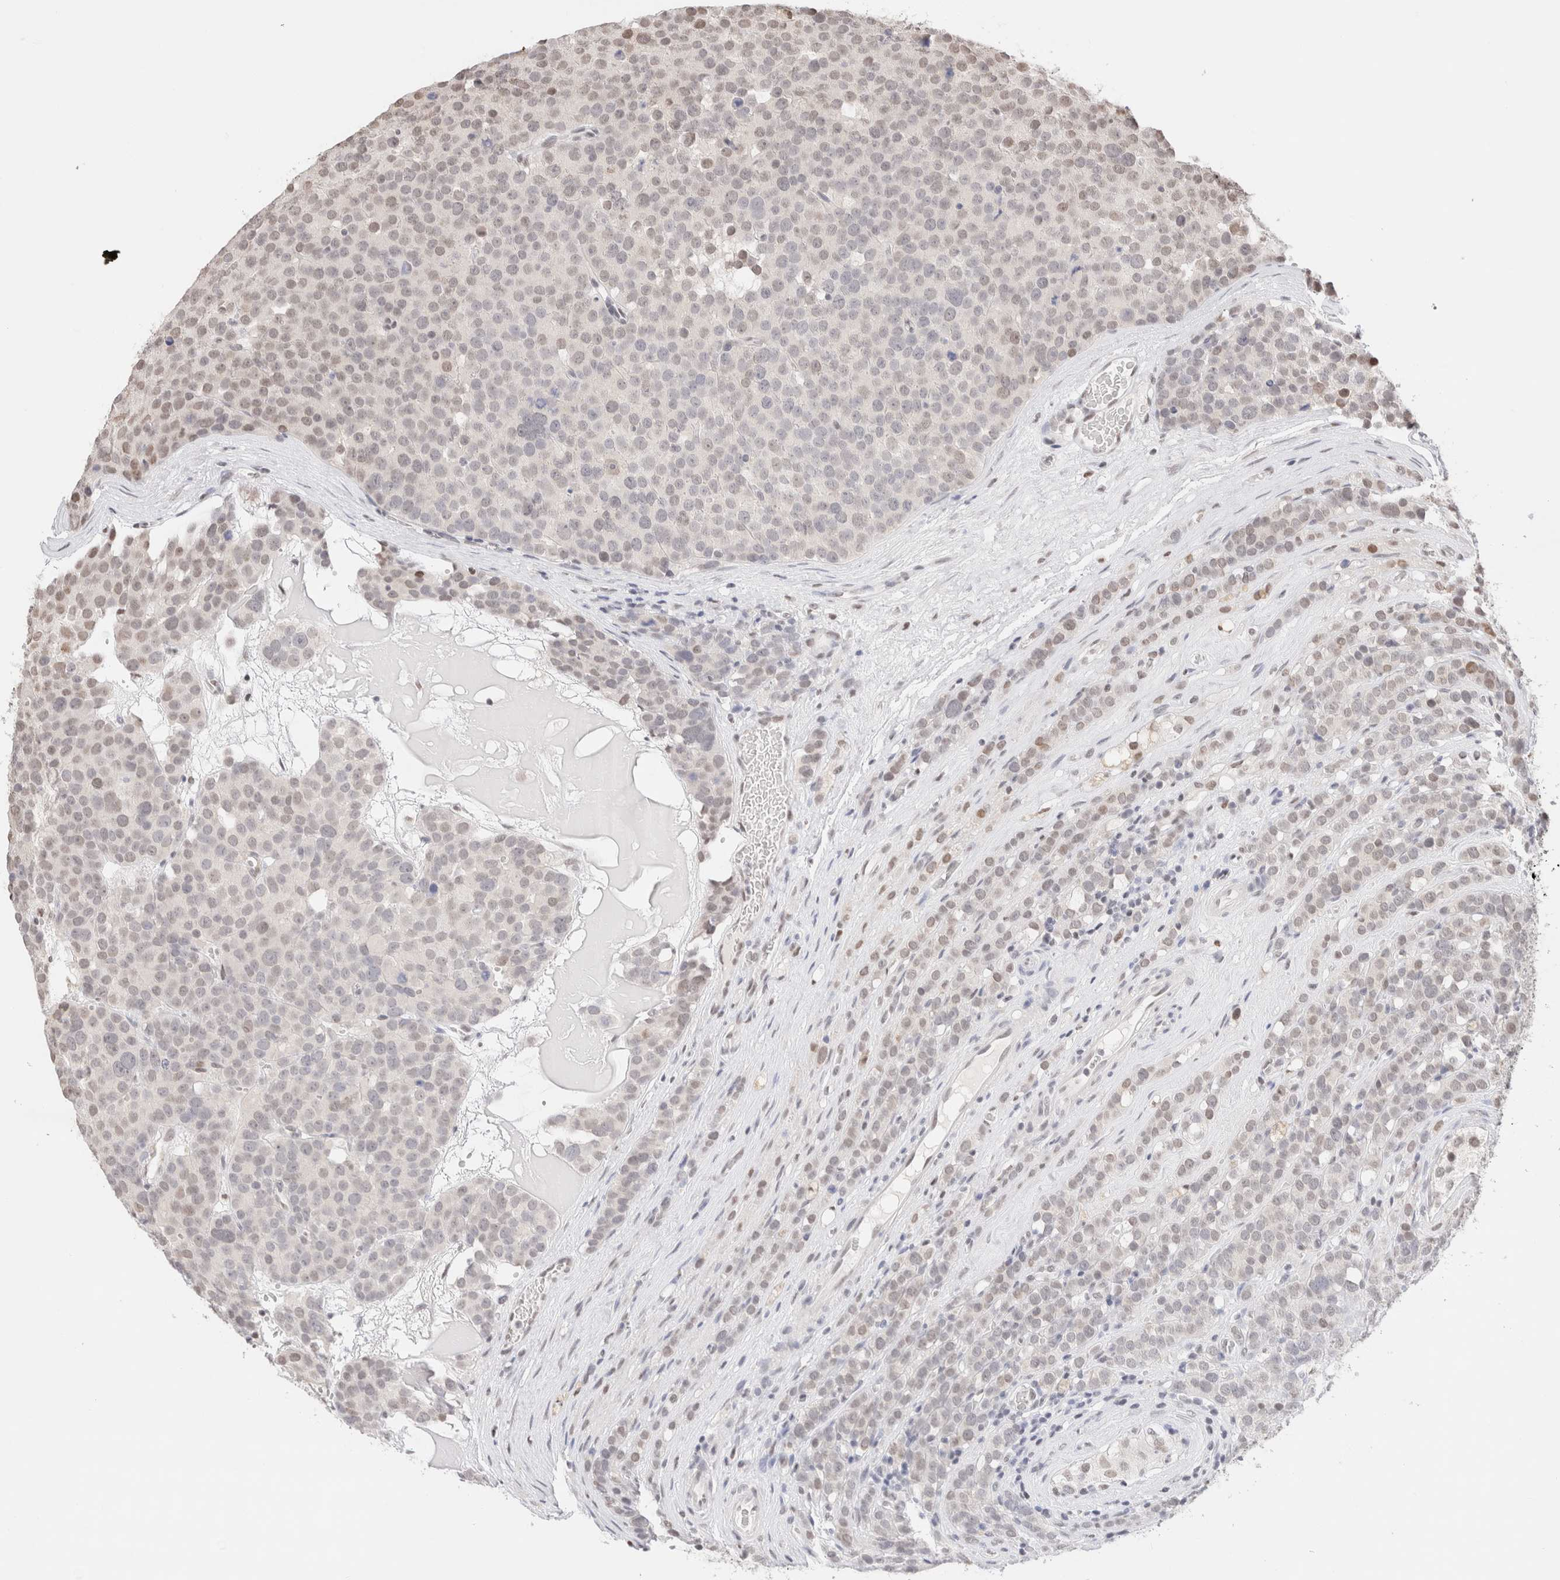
{"staining": {"intensity": "weak", "quantity": "<25%", "location": "nuclear"}, "tissue": "testis cancer", "cell_type": "Tumor cells", "image_type": "cancer", "snomed": [{"axis": "morphology", "description": "Seminoma, NOS"}, {"axis": "topography", "description": "Testis"}], "caption": "IHC histopathology image of seminoma (testis) stained for a protein (brown), which demonstrates no expression in tumor cells. (Stains: DAB (3,3'-diaminobenzidine) immunohistochemistry with hematoxylin counter stain, Microscopy: brightfield microscopy at high magnification).", "gene": "SUPT3H", "patient": {"sex": "male", "age": 71}}